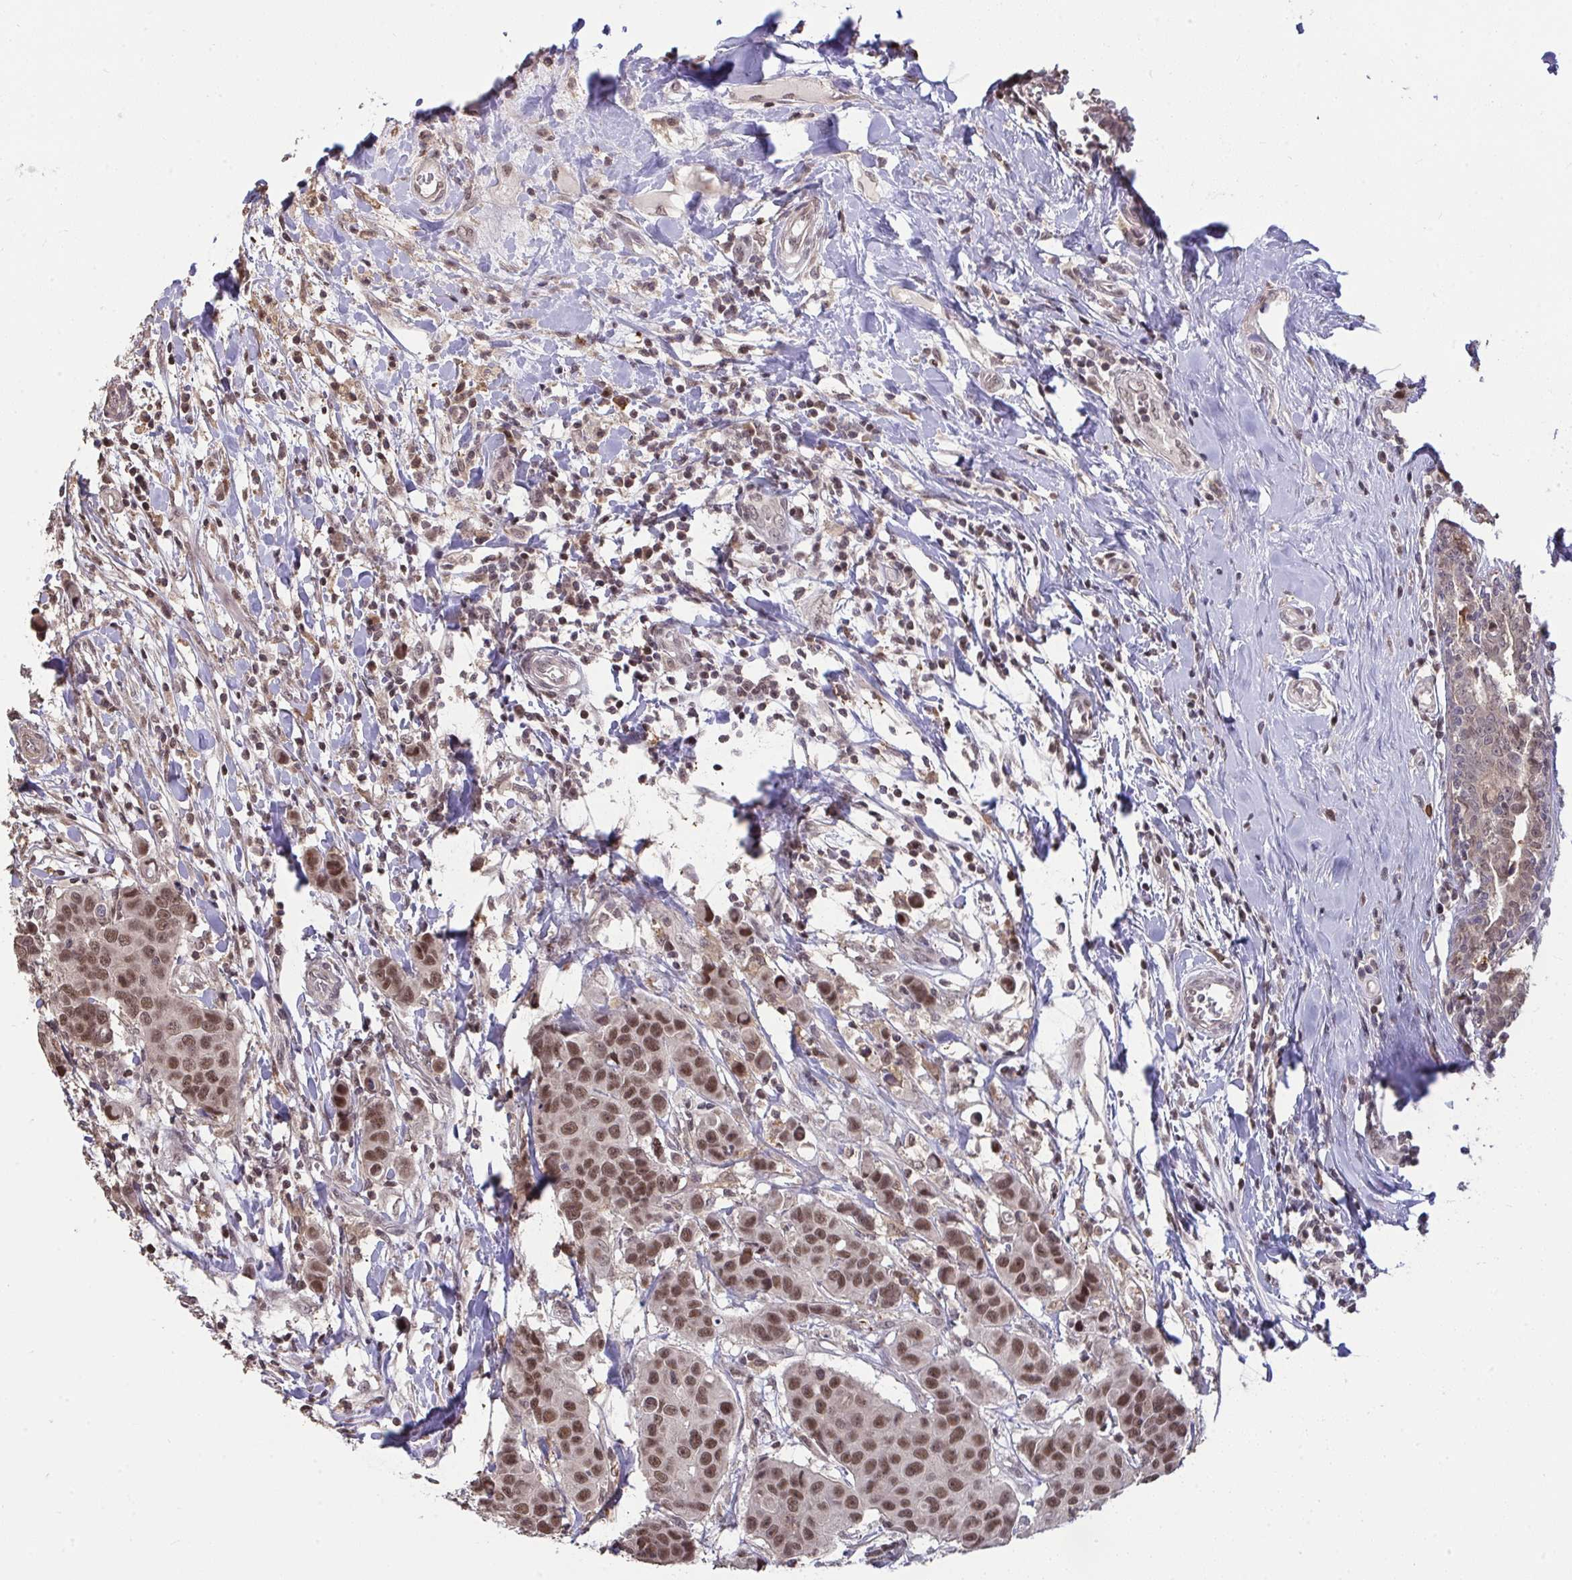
{"staining": {"intensity": "moderate", "quantity": ">75%", "location": "nuclear"}, "tissue": "breast cancer", "cell_type": "Tumor cells", "image_type": "cancer", "snomed": [{"axis": "morphology", "description": "Duct carcinoma"}, {"axis": "topography", "description": "Breast"}], "caption": "Immunohistochemistry (IHC) (DAB) staining of human breast invasive ductal carcinoma reveals moderate nuclear protein positivity in approximately >75% of tumor cells. (Stains: DAB in brown, nuclei in blue, Microscopy: brightfield microscopy at high magnification).", "gene": "SAP30", "patient": {"sex": "female", "age": 24}}